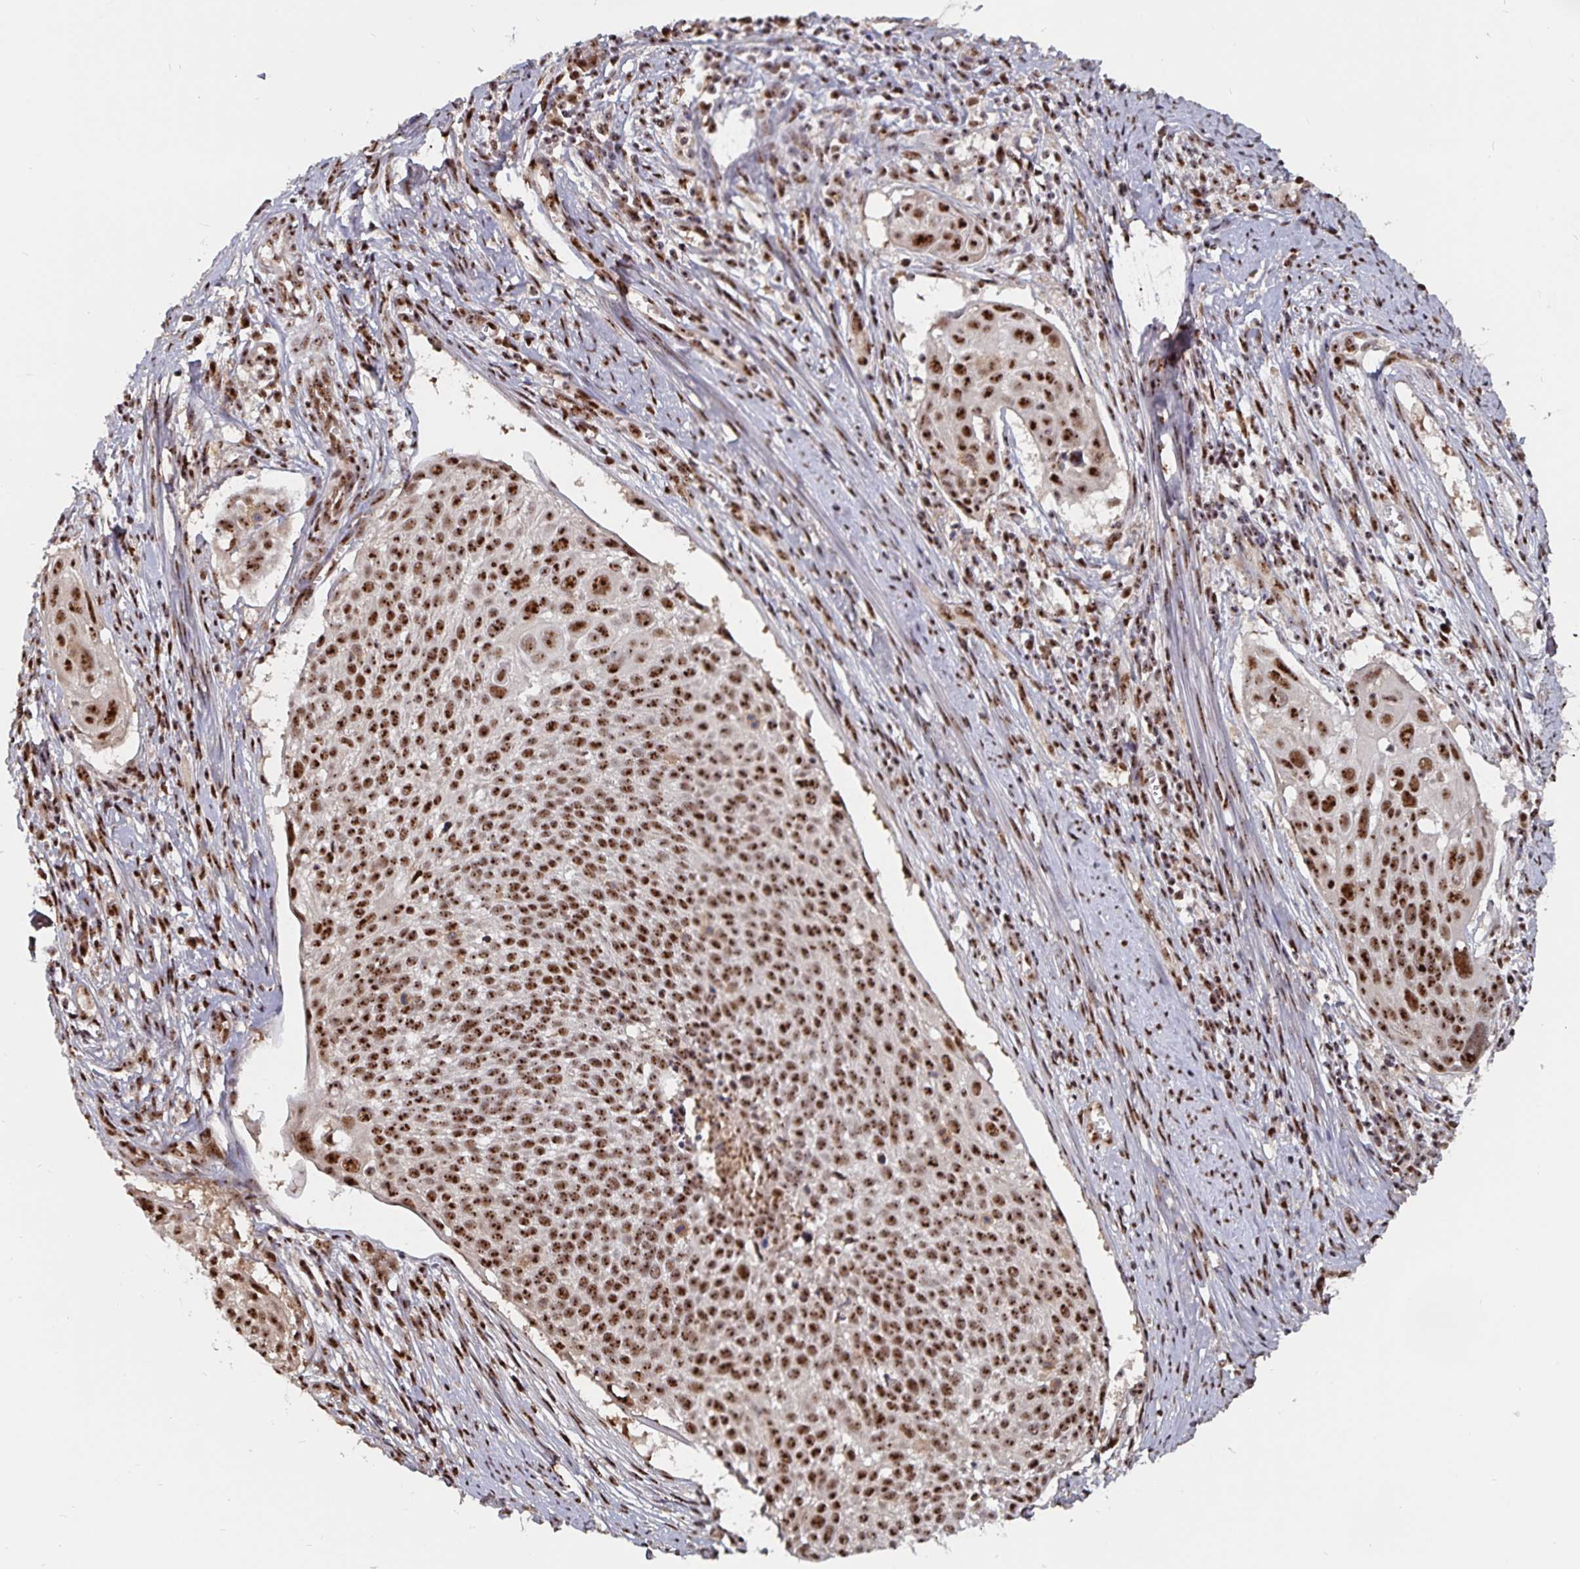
{"staining": {"intensity": "strong", "quantity": ">75%", "location": "nuclear"}, "tissue": "cervical cancer", "cell_type": "Tumor cells", "image_type": "cancer", "snomed": [{"axis": "morphology", "description": "Squamous cell carcinoma, NOS"}, {"axis": "topography", "description": "Cervix"}], "caption": "Immunohistochemical staining of human cervical cancer reveals high levels of strong nuclear protein expression in about >75% of tumor cells.", "gene": "LAS1L", "patient": {"sex": "female", "age": 39}}